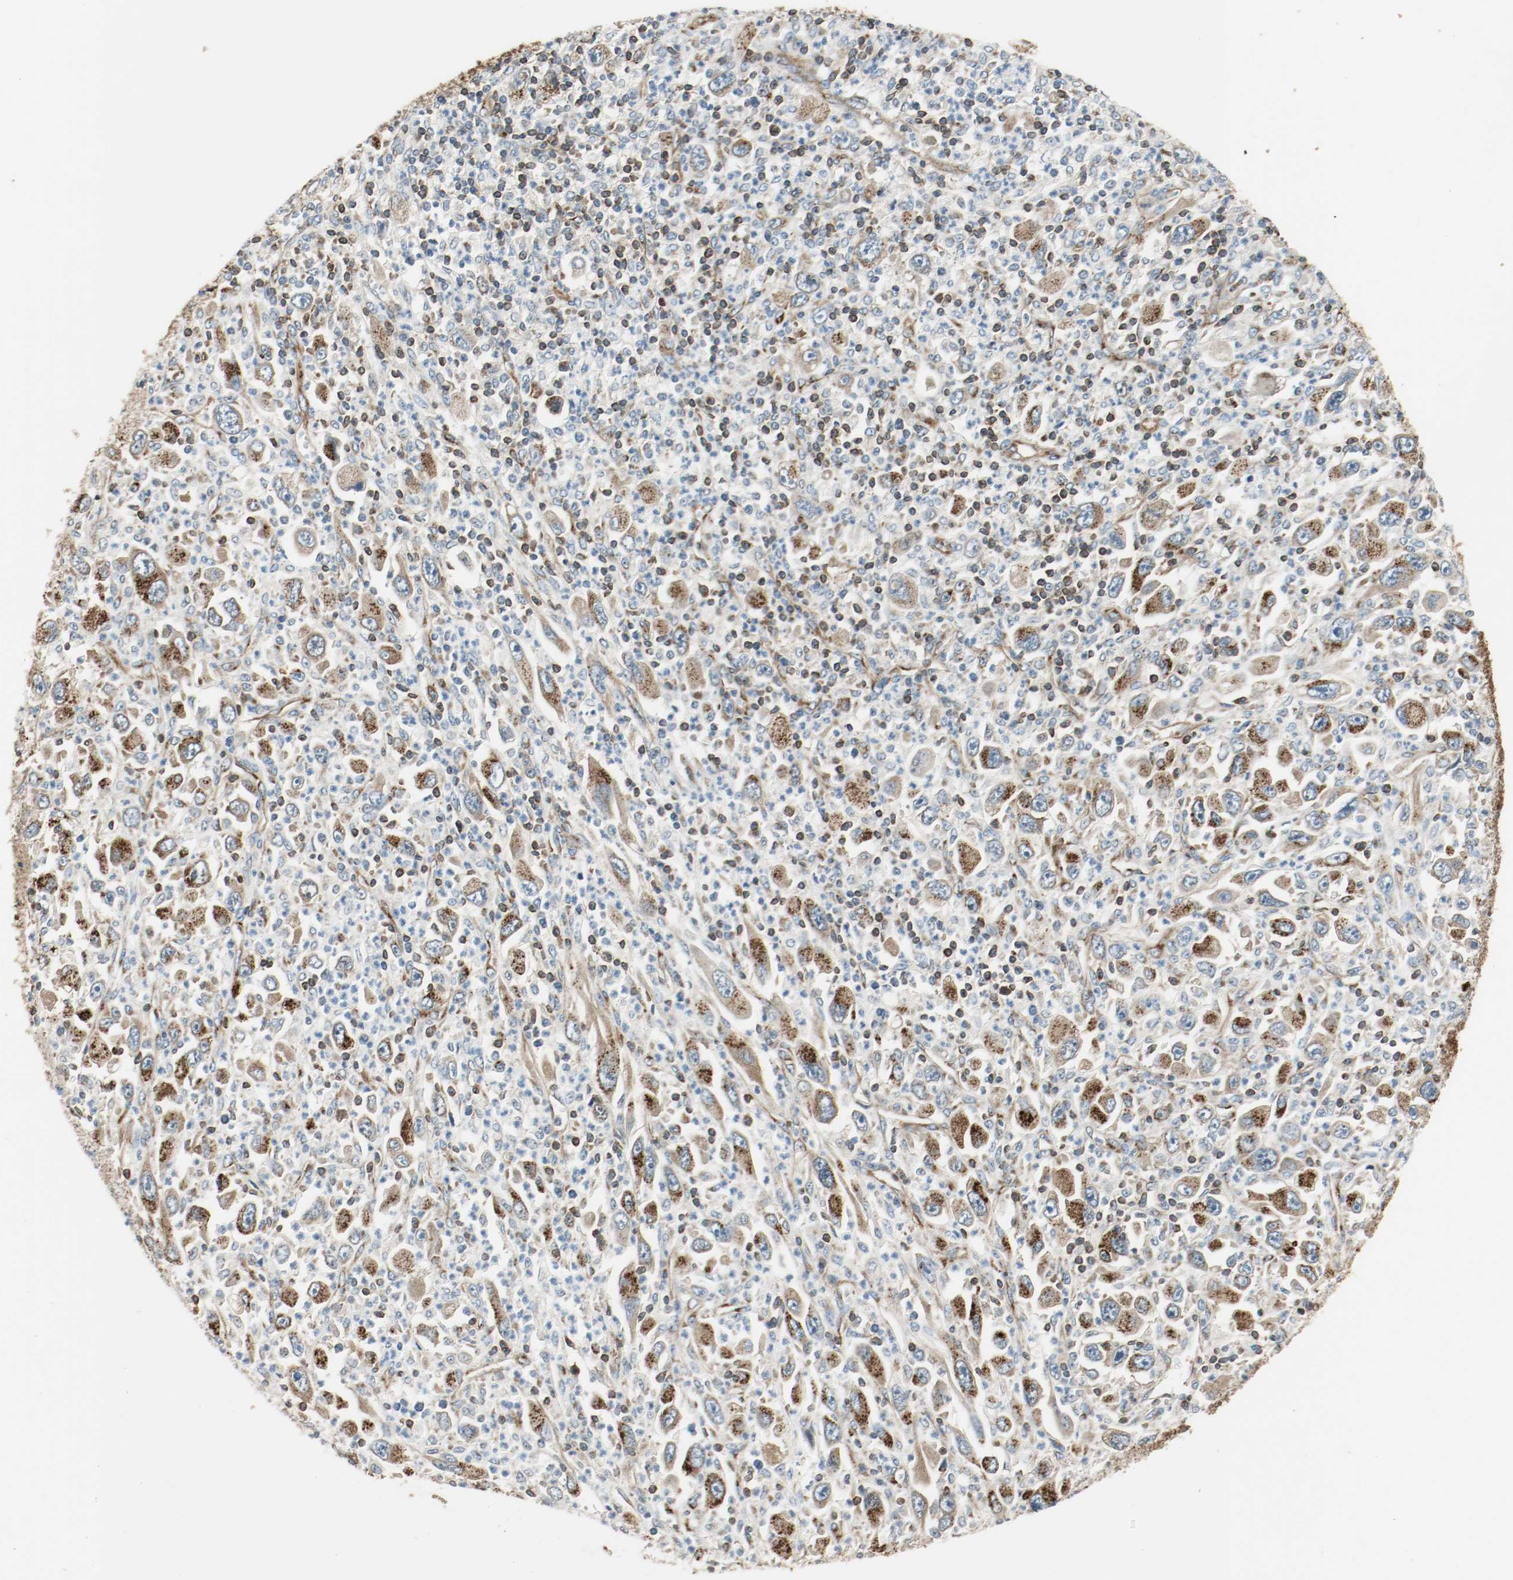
{"staining": {"intensity": "strong", "quantity": ">75%", "location": "cytoplasmic/membranous"}, "tissue": "melanoma", "cell_type": "Tumor cells", "image_type": "cancer", "snomed": [{"axis": "morphology", "description": "Malignant melanoma, Metastatic site"}, {"axis": "topography", "description": "Skin"}], "caption": "Melanoma tissue displays strong cytoplasmic/membranous positivity in approximately >75% of tumor cells, visualized by immunohistochemistry. (DAB (3,3'-diaminobenzidine) = brown stain, brightfield microscopy at high magnification).", "gene": "PLCG1", "patient": {"sex": "female", "age": 56}}